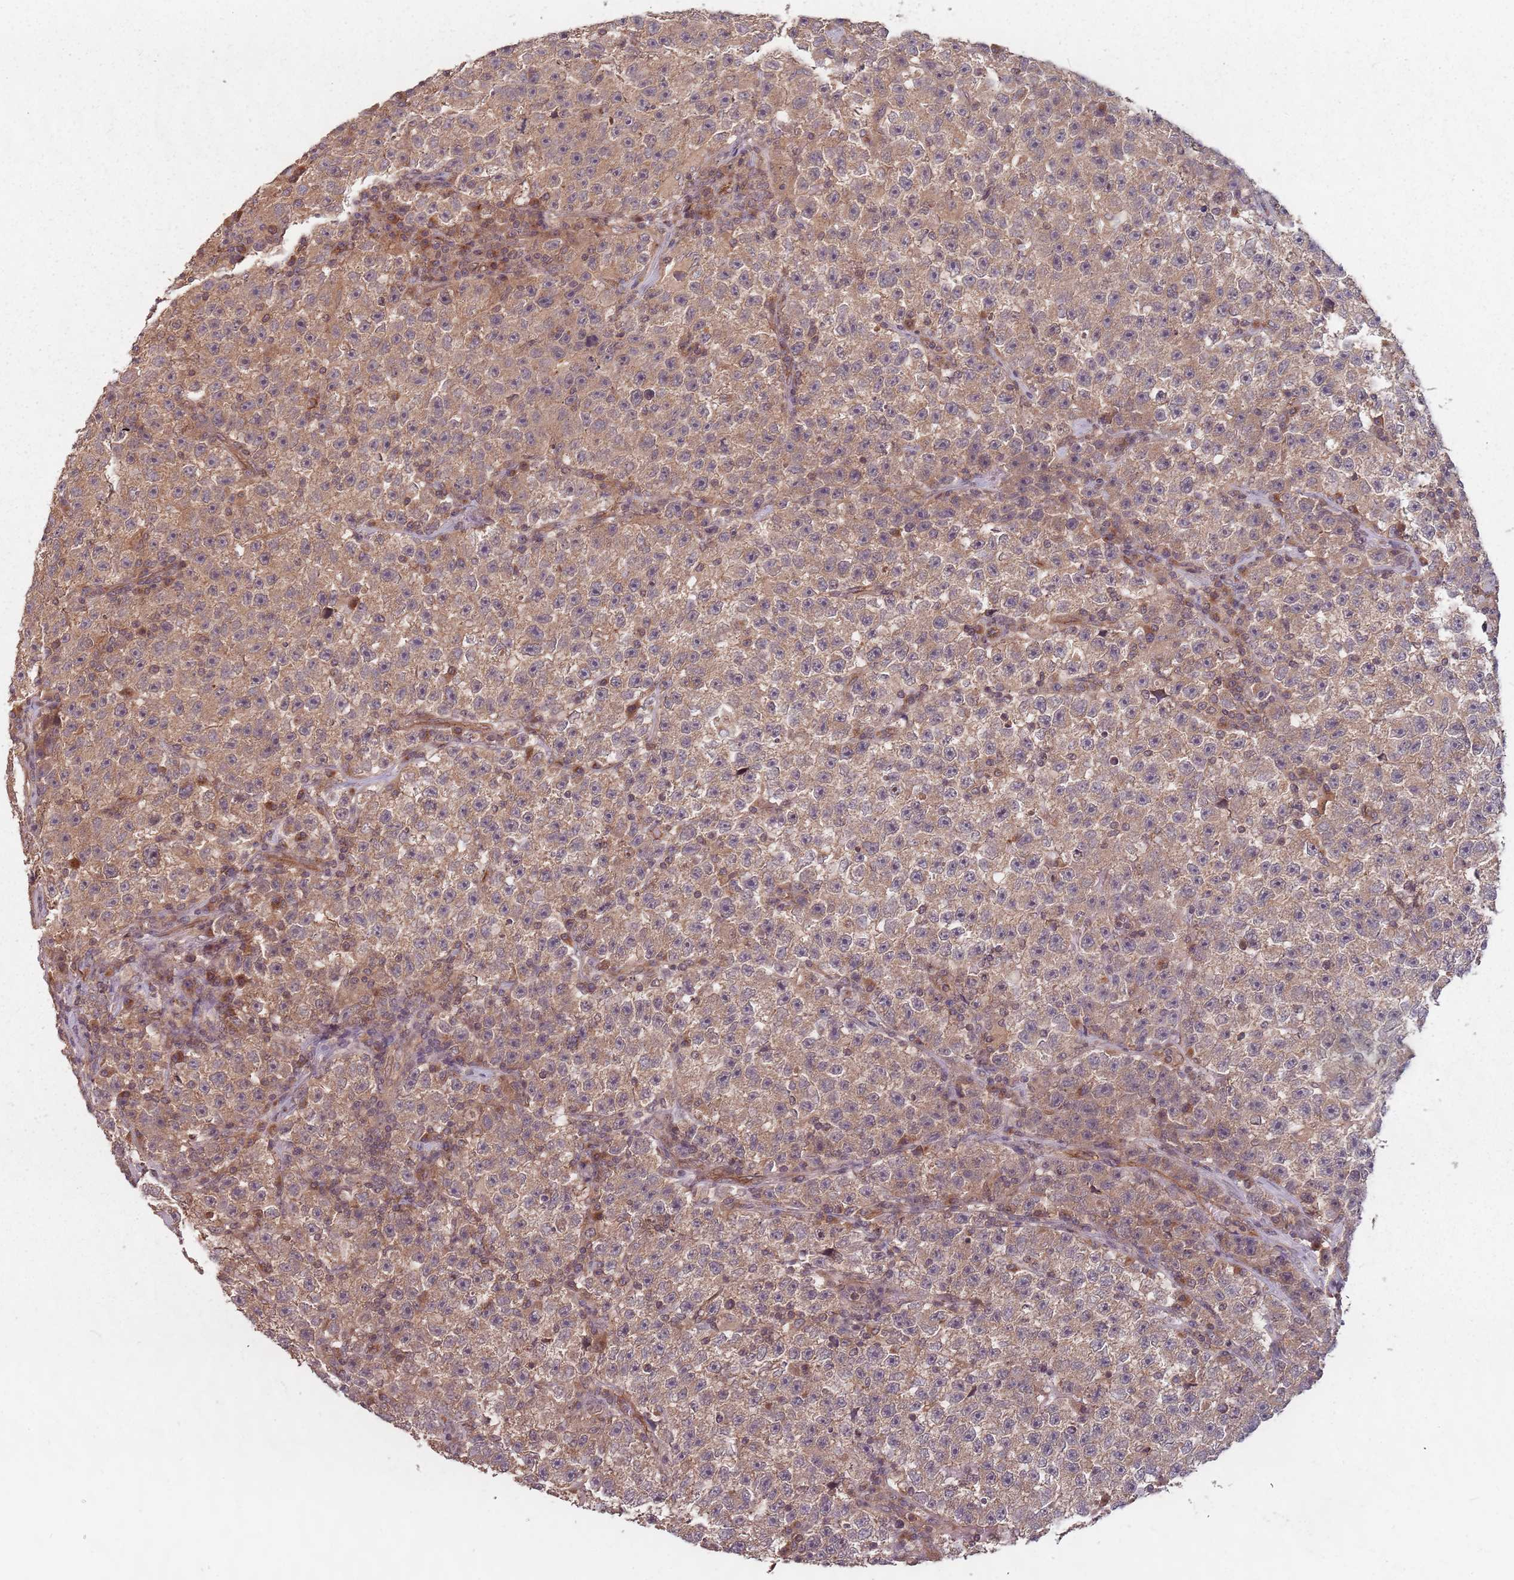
{"staining": {"intensity": "moderate", "quantity": ">75%", "location": "cytoplasmic/membranous"}, "tissue": "testis cancer", "cell_type": "Tumor cells", "image_type": "cancer", "snomed": [{"axis": "morphology", "description": "Seminoma, NOS"}, {"axis": "topography", "description": "Testis"}], "caption": "Immunohistochemical staining of testis cancer shows moderate cytoplasmic/membranous protein staining in about >75% of tumor cells.", "gene": "C3orf14", "patient": {"sex": "male", "age": 22}}